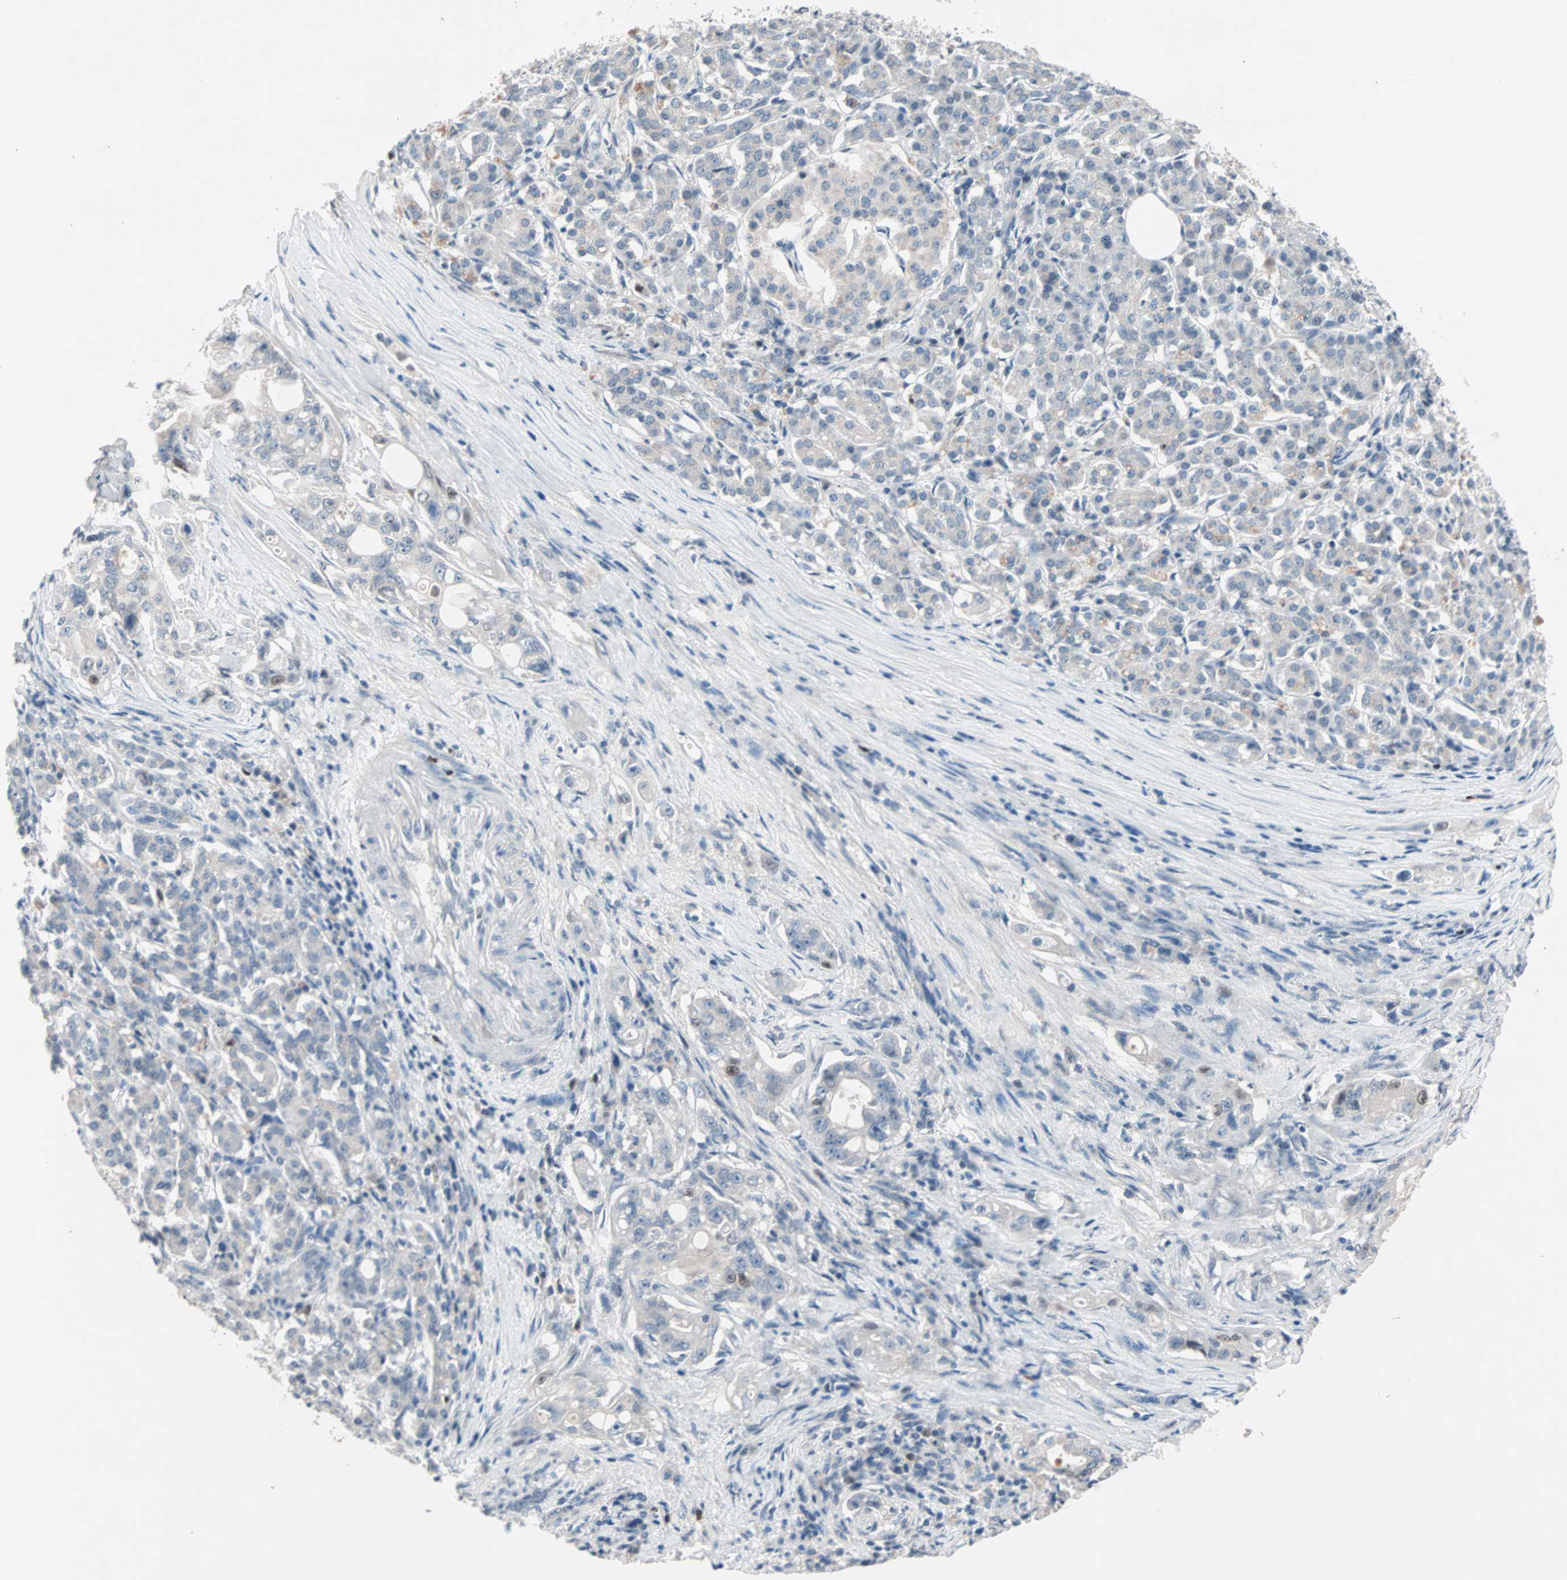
{"staining": {"intensity": "moderate", "quantity": "<25%", "location": "nuclear"}, "tissue": "pancreatic cancer", "cell_type": "Tumor cells", "image_type": "cancer", "snomed": [{"axis": "morphology", "description": "Normal tissue, NOS"}, {"axis": "topography", "description": "Pancreas"}], "caption": "Immunohistochemistry (IHC) (DAB (3,3'-diaminobenzidine)) staining of pancreatic cancer shows moderate nuclear protein positivity in approximately <25% of tumor cells.", "gene": "CCNE2", "patient": {"sex": "male", "age": 42}}